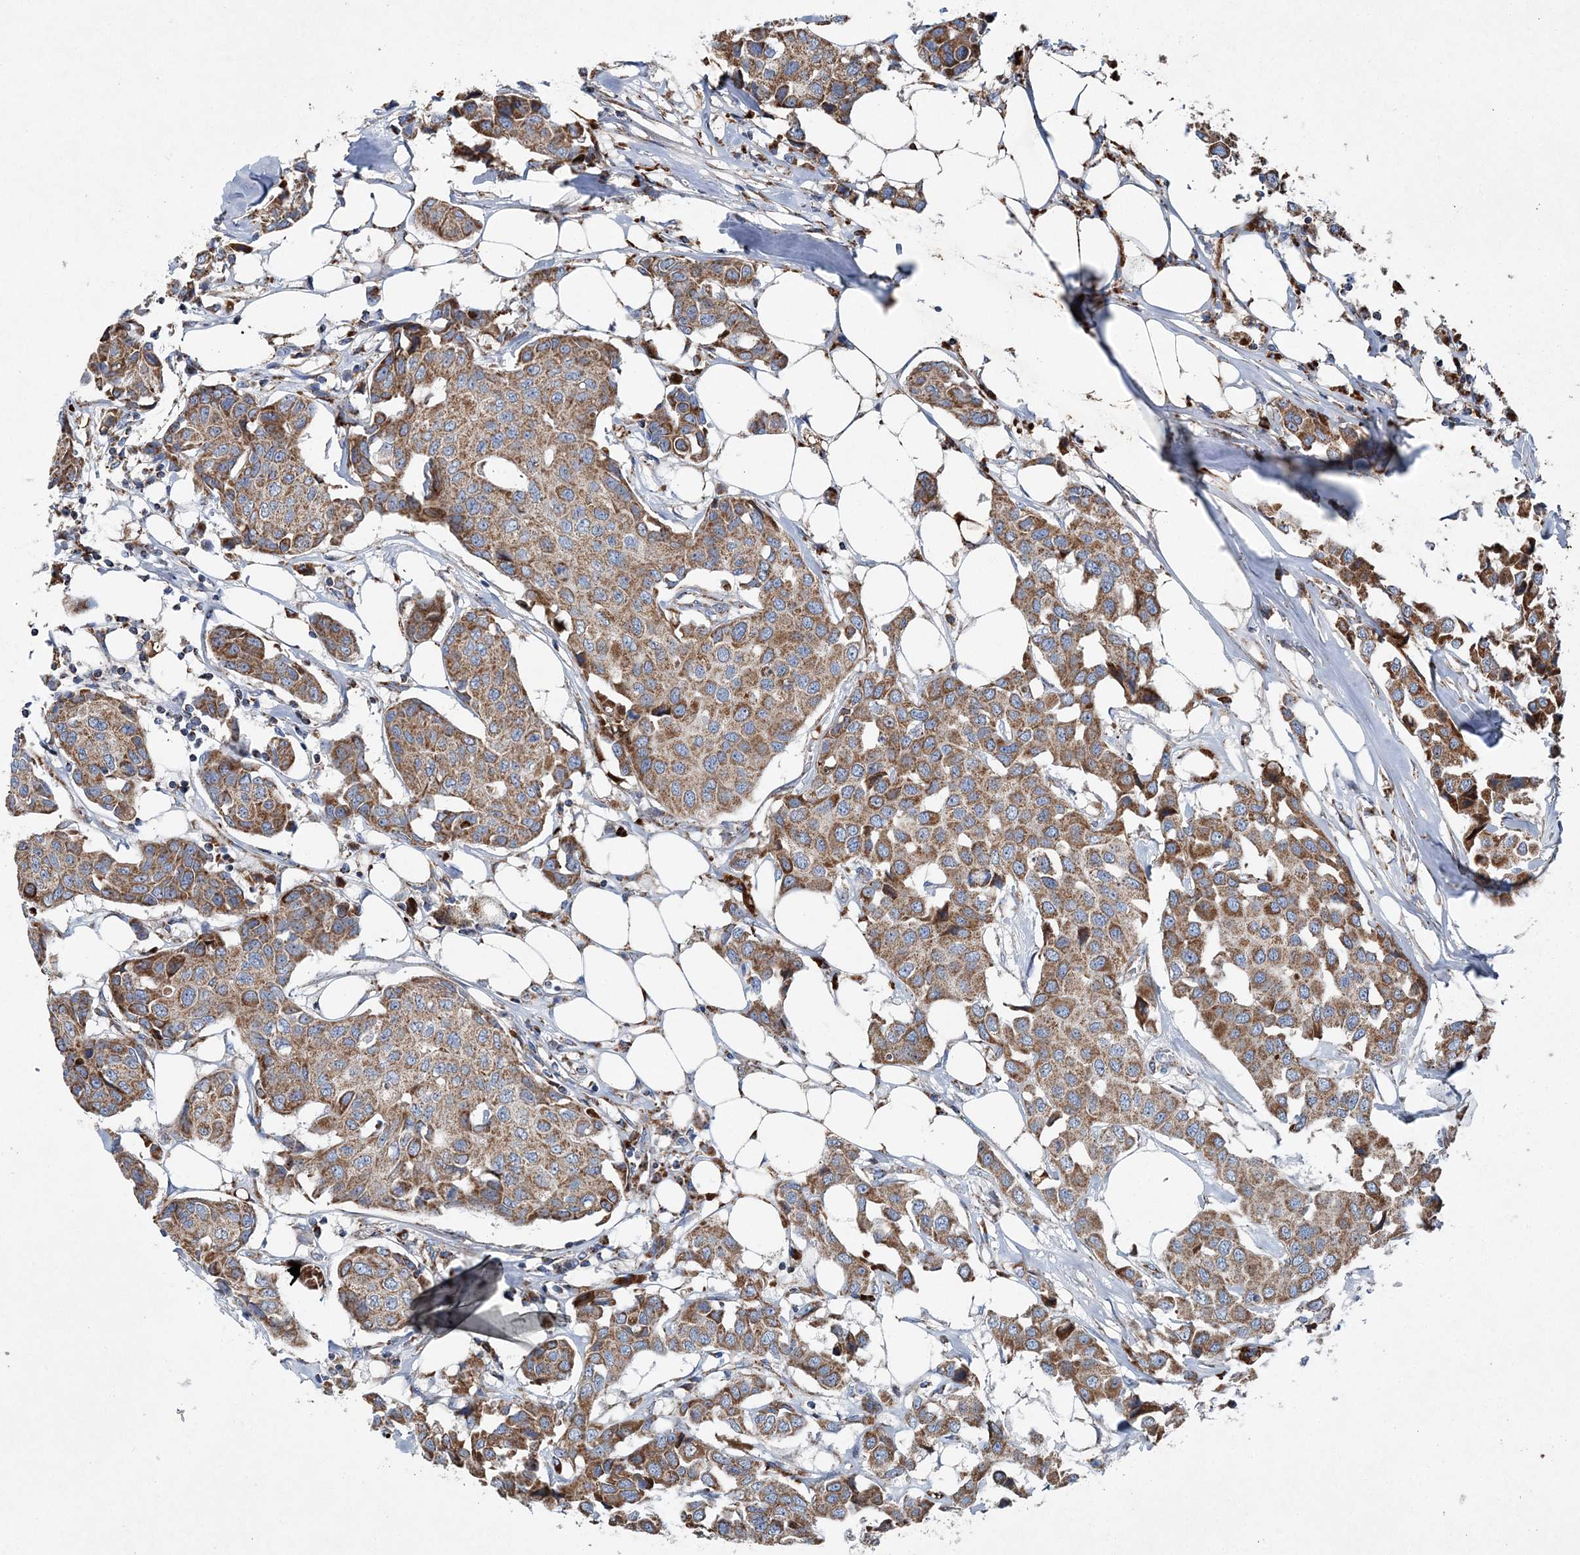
{"staining": {"intensity": "moderate", "quantity": ">75%", "location": "cytoplasmic/membranous"}, "tissue": "breast cancer", "cell_type": "Tumor cells", "image_type": "cancer", "snomed": [{"axis": "morphology", "description": "Duct carcinoma"}, {"axis": "topography", "description": "Breast"}], "caption": "IHC micrograph of neoplastic tissue: human breast cancer (intraductal carcinoma) stained using immunohistochemistry shows medium levels of moderate protein expression localized specifically in the cytoplasmic/membranous of tumor cells, appearing as a cytoplasmic/membranous brown color.", "gene": "SPAG16", "patient": {"sex": "female", "age": 80}}